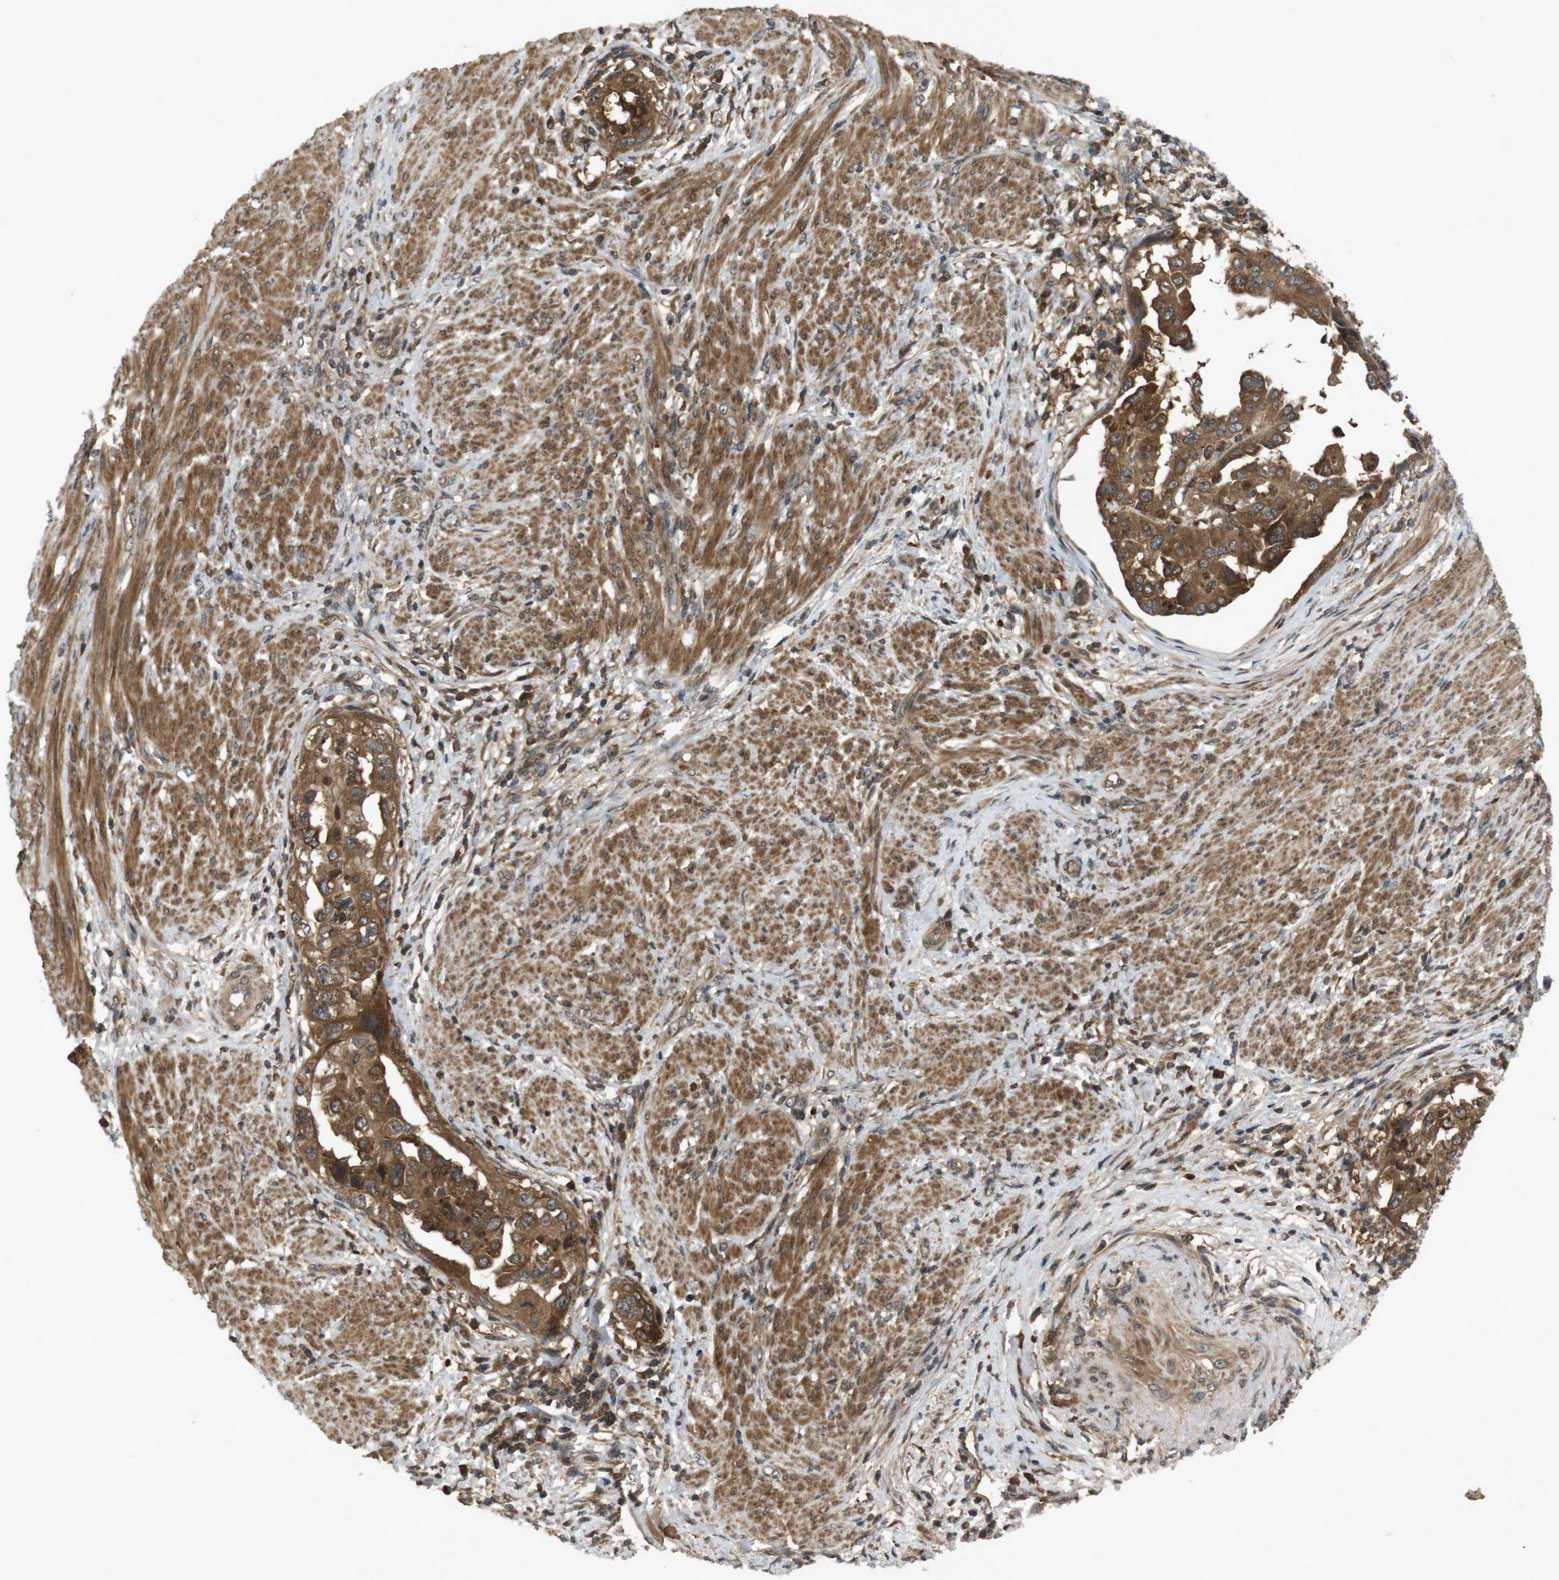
{"staining": {"intensity": "moderate", "quantity": ">75%", "location": "cytoplasmic/membranous"}, "tissue": "endometrial cancer", "cell_type": "Tumor cells", "image_type": "cancer", "snomed": [{"axis": "morphology", "description": "Adenocarcinoma, NOS"}, {"axis": "topography", "description": "Endometrium"}], "caption": "Protein positivity by immunohistochemistry exhibits moderate cytoplasmic/membranous positivity in about >75% of tumor cells in endometrial cancer (adenocarcinoma). The protein is stained brown, and the nuclei are stained in blue (DAB IHC with brightfield microscopy, high magnification).", "gene": "NFKBIE", "patient": {"sex": "female", "age": 85}}